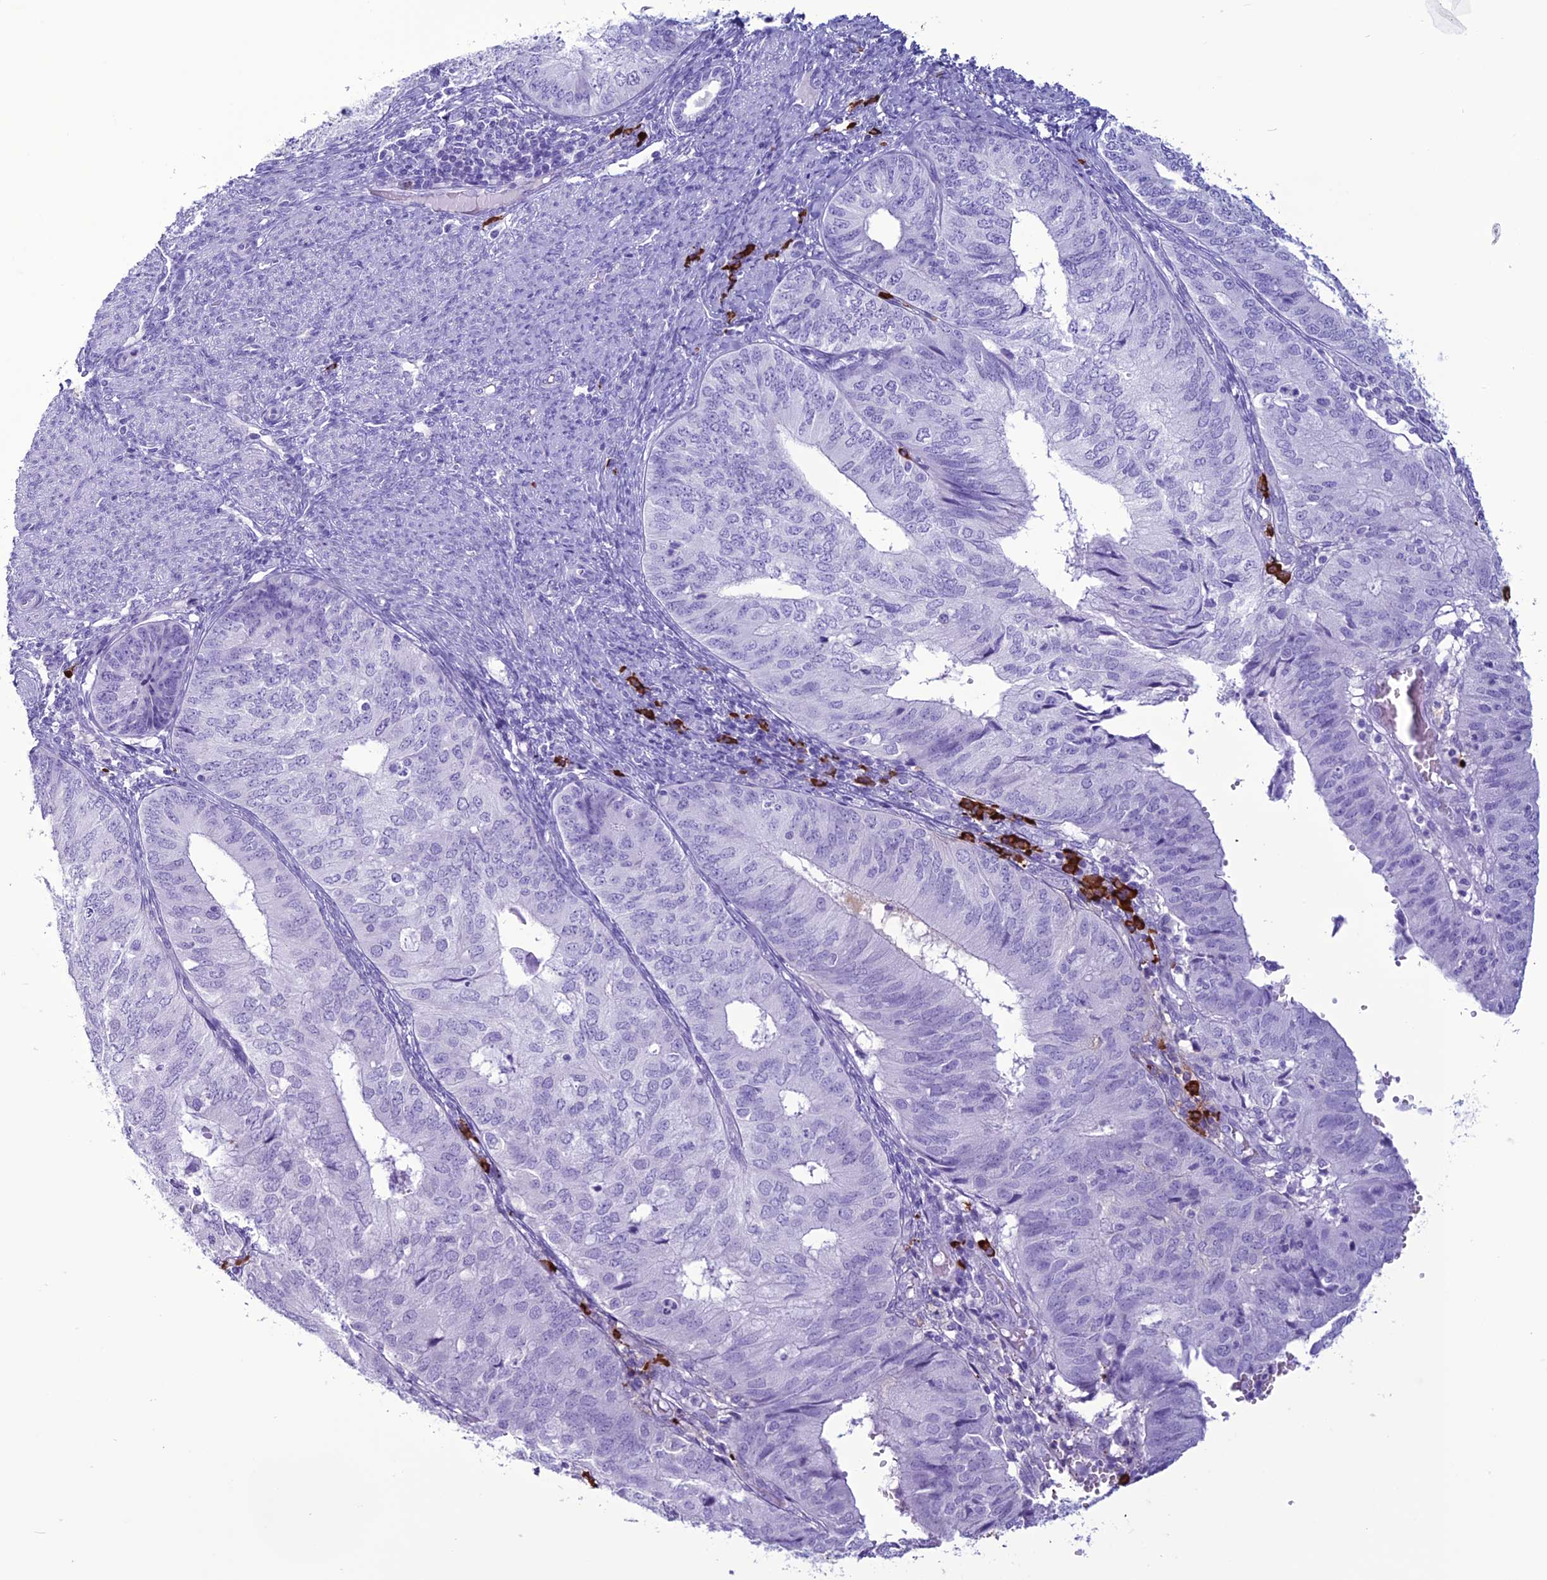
{"staining": {"intensity": "negative", "quantity": "none", "location": "none"}, "tissue": "endometrial cancer", "cell_type": "Tumor cells", "image_type": "cancer", "snomed": [{"axis": "morphology", "description": "Adenocarcinoma, NOS"}, {"axis": "topography", "description": "Endometrium"}], "caption": "IHC photomicrograph of endometrial adenocarcinoma stained for a protein (brown), which reveals no staining in tumor cells. The staining is performed using DAB (3,3'-diaminobenzidine) brown chromogen with nuclei counter-stained in using hematoxylin.", "gene": "MZB1", "patient": {"sex": "female", "age": 68}}